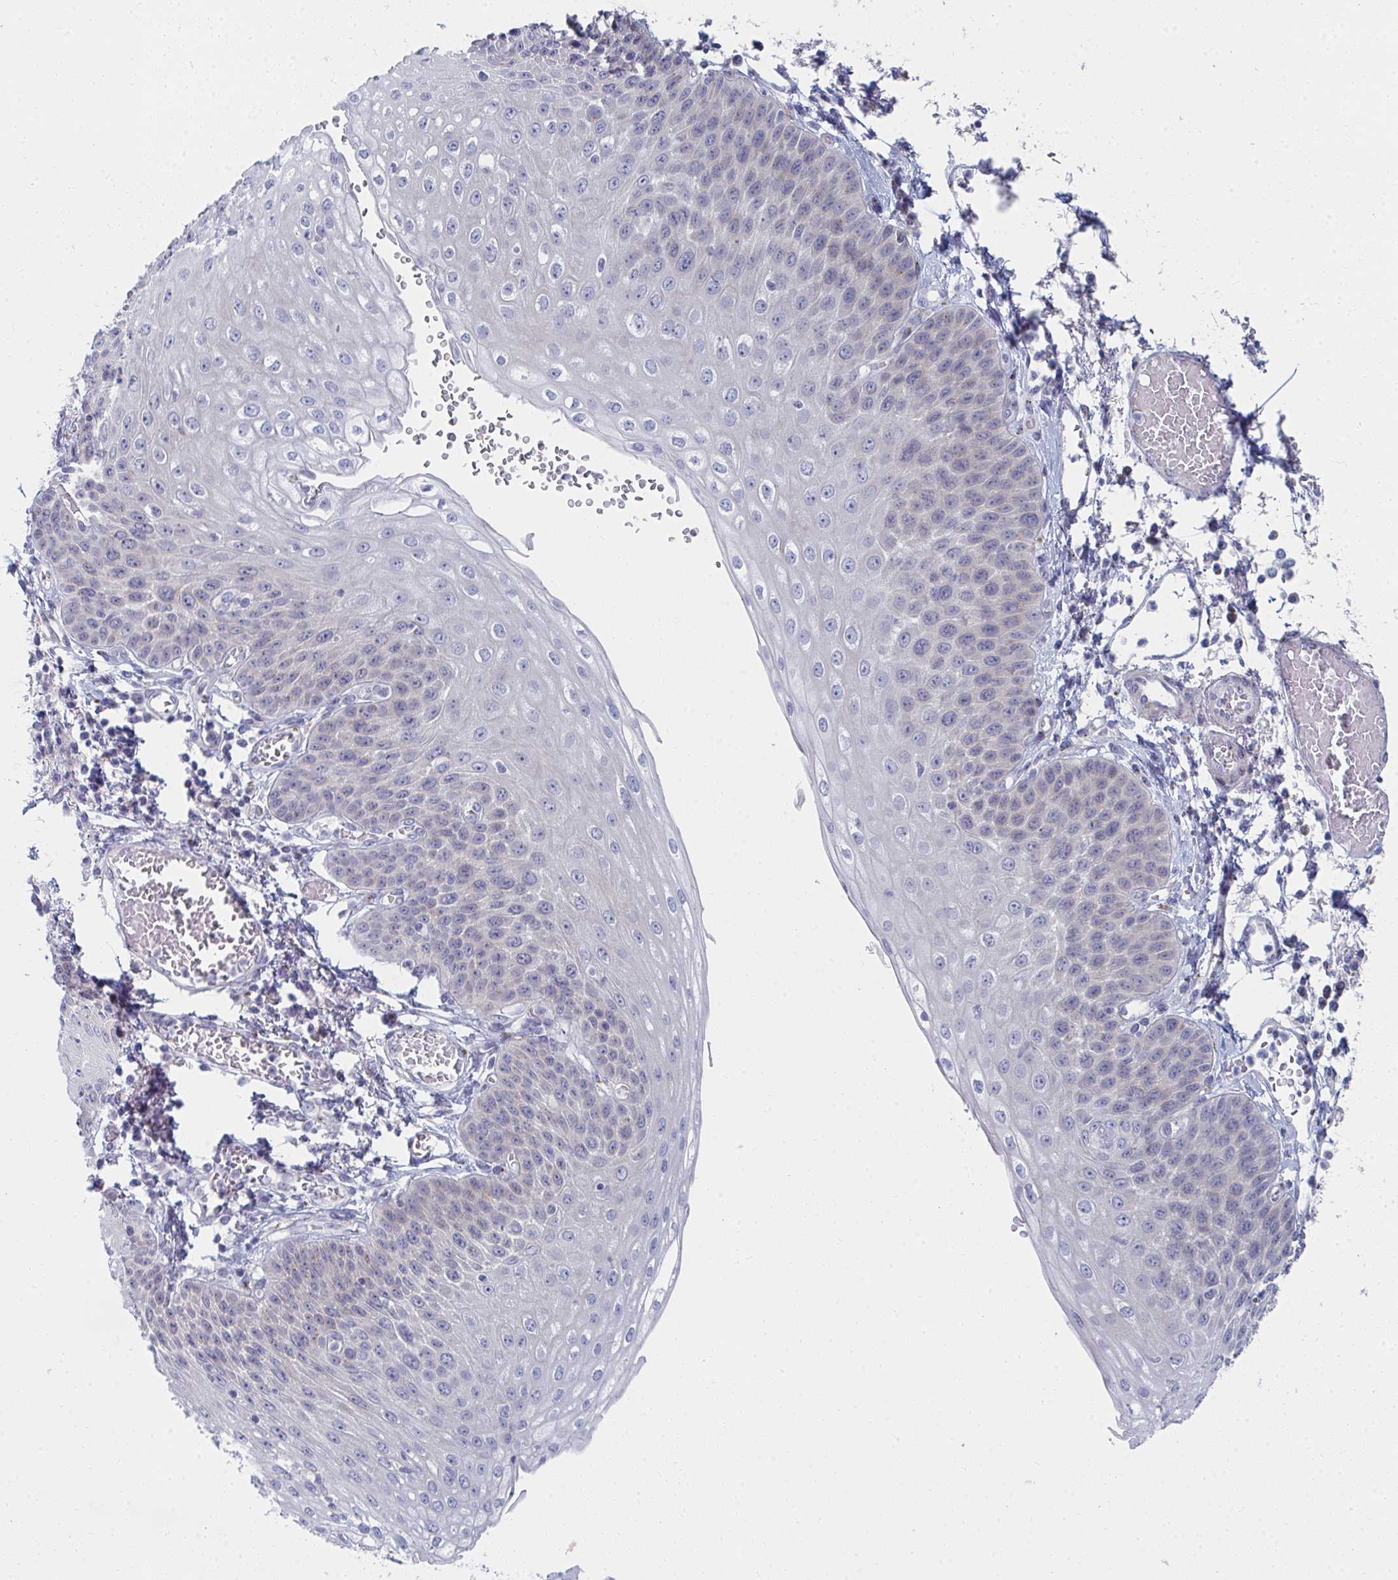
{"staining": {"intensity": "moderate", "quantity": "<25%", "location": "cytoplasmic/membranous"}, "tissue": "esophagus", "cell_type": "Squamous epithelial cells", "image_type": "normal", "snomed": [{"axis": "morphology", "description": "Normal tissue, NOS"}, {"axis": "morphology", "description": "Adenocarcinoma, NOS"}, {"axis": "topography", "description": "Esophagus"}], "caption": "IHC (DAB) staining of benign esophagus demonstrates moderate cytoplasmic/membranous protein expression in about <25% of squamous epithelial cells.", "gene": "PSMG1", "patient": {"sex": "male", "age": 81}}